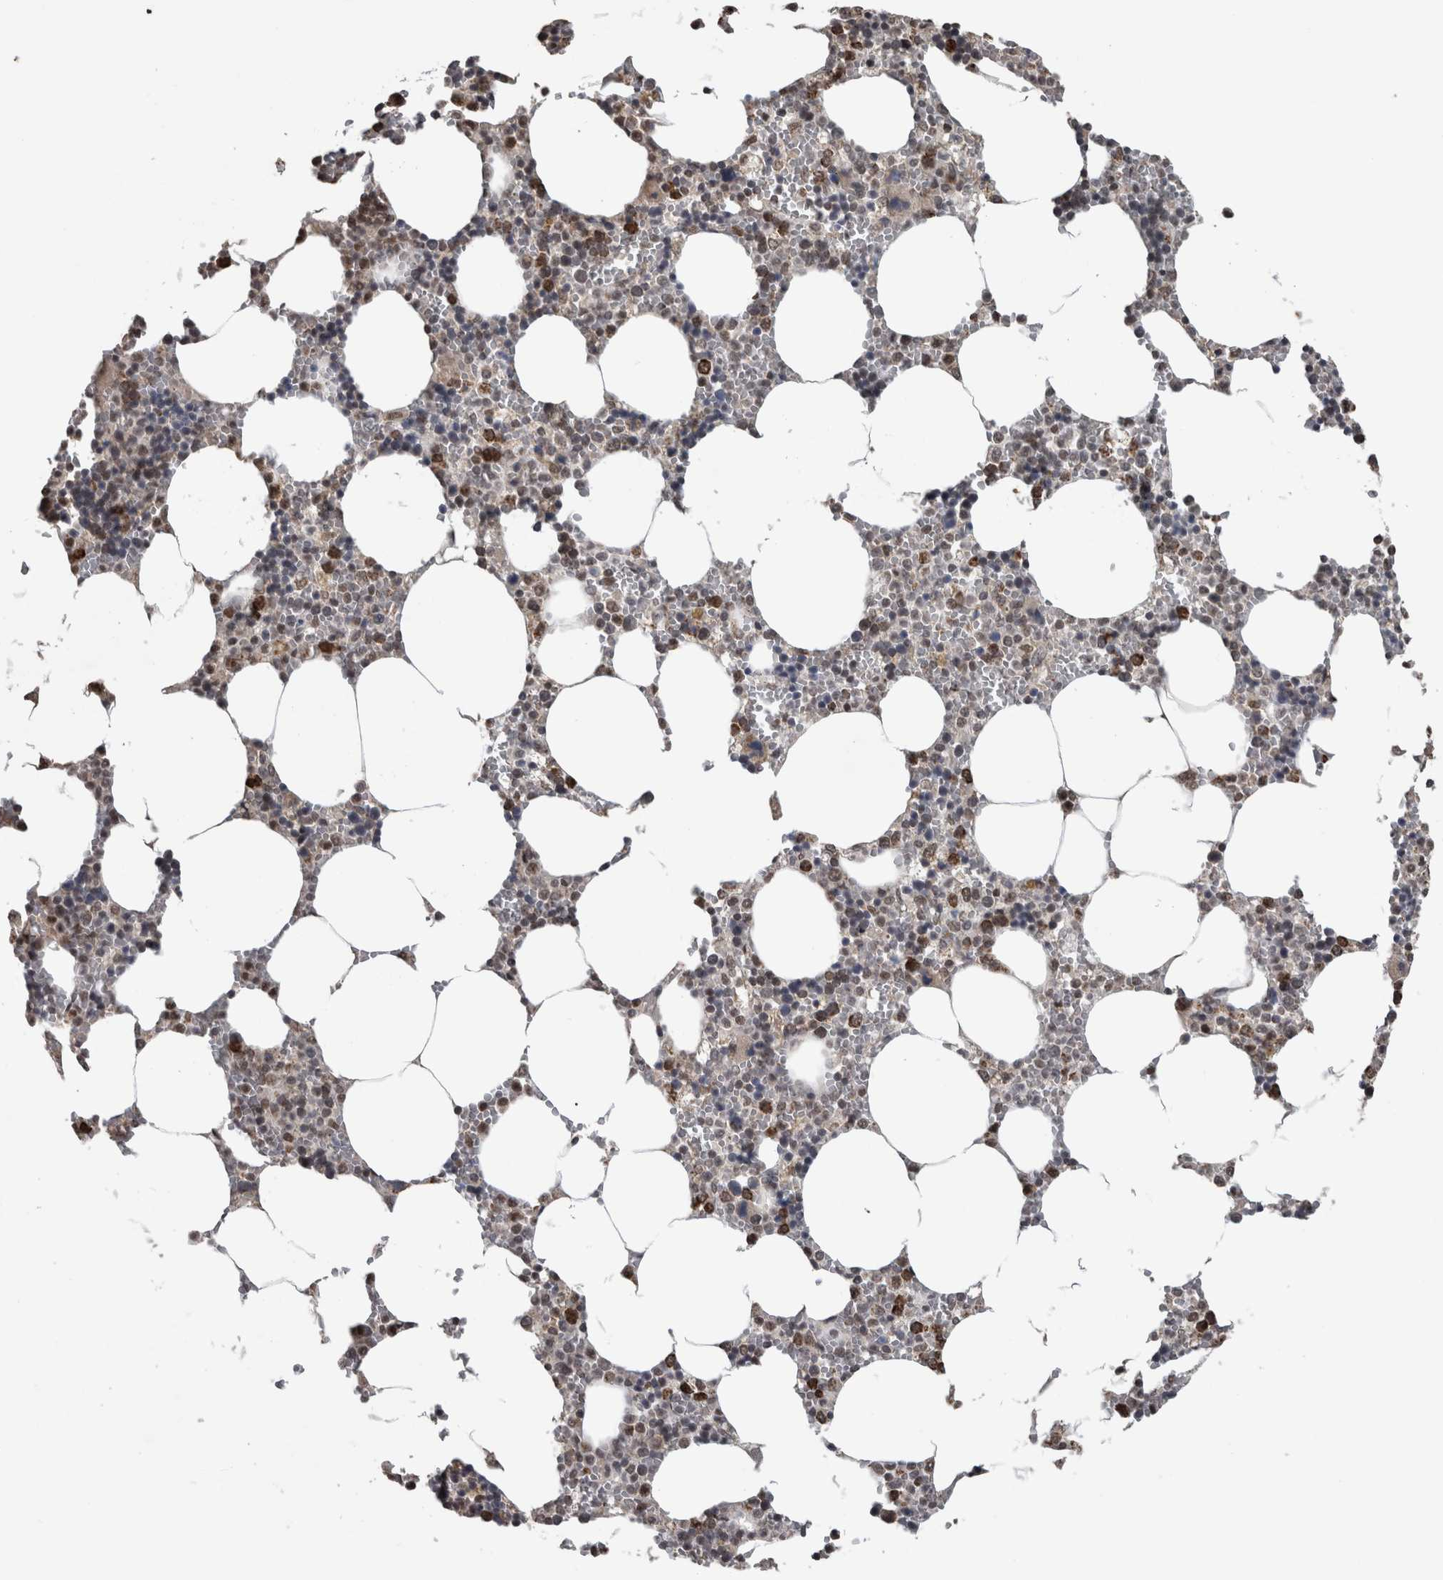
{"staining": {"intensity": "strong", "quantity": "25%-75%", "location": "cytoplasmic/membranous,nuclear"}, "tissue": "bone marrow", "cell_type": "Hematopoietic cells", "image_type": "normal", "snomed": [{"axis": "morphology", "description": "Normal tissue, NOS"}, {"axis": "topography", "description": "Bone marrow"}], "caption": "This is a histology image of IHC staining of unremarkable bone marrow, which shows strong expression in the cytoplasmic/membranous,nuclear of hematopoietic cells.", "gene": "OR2K2", "patient": {"sex": "male", "age": 70}}